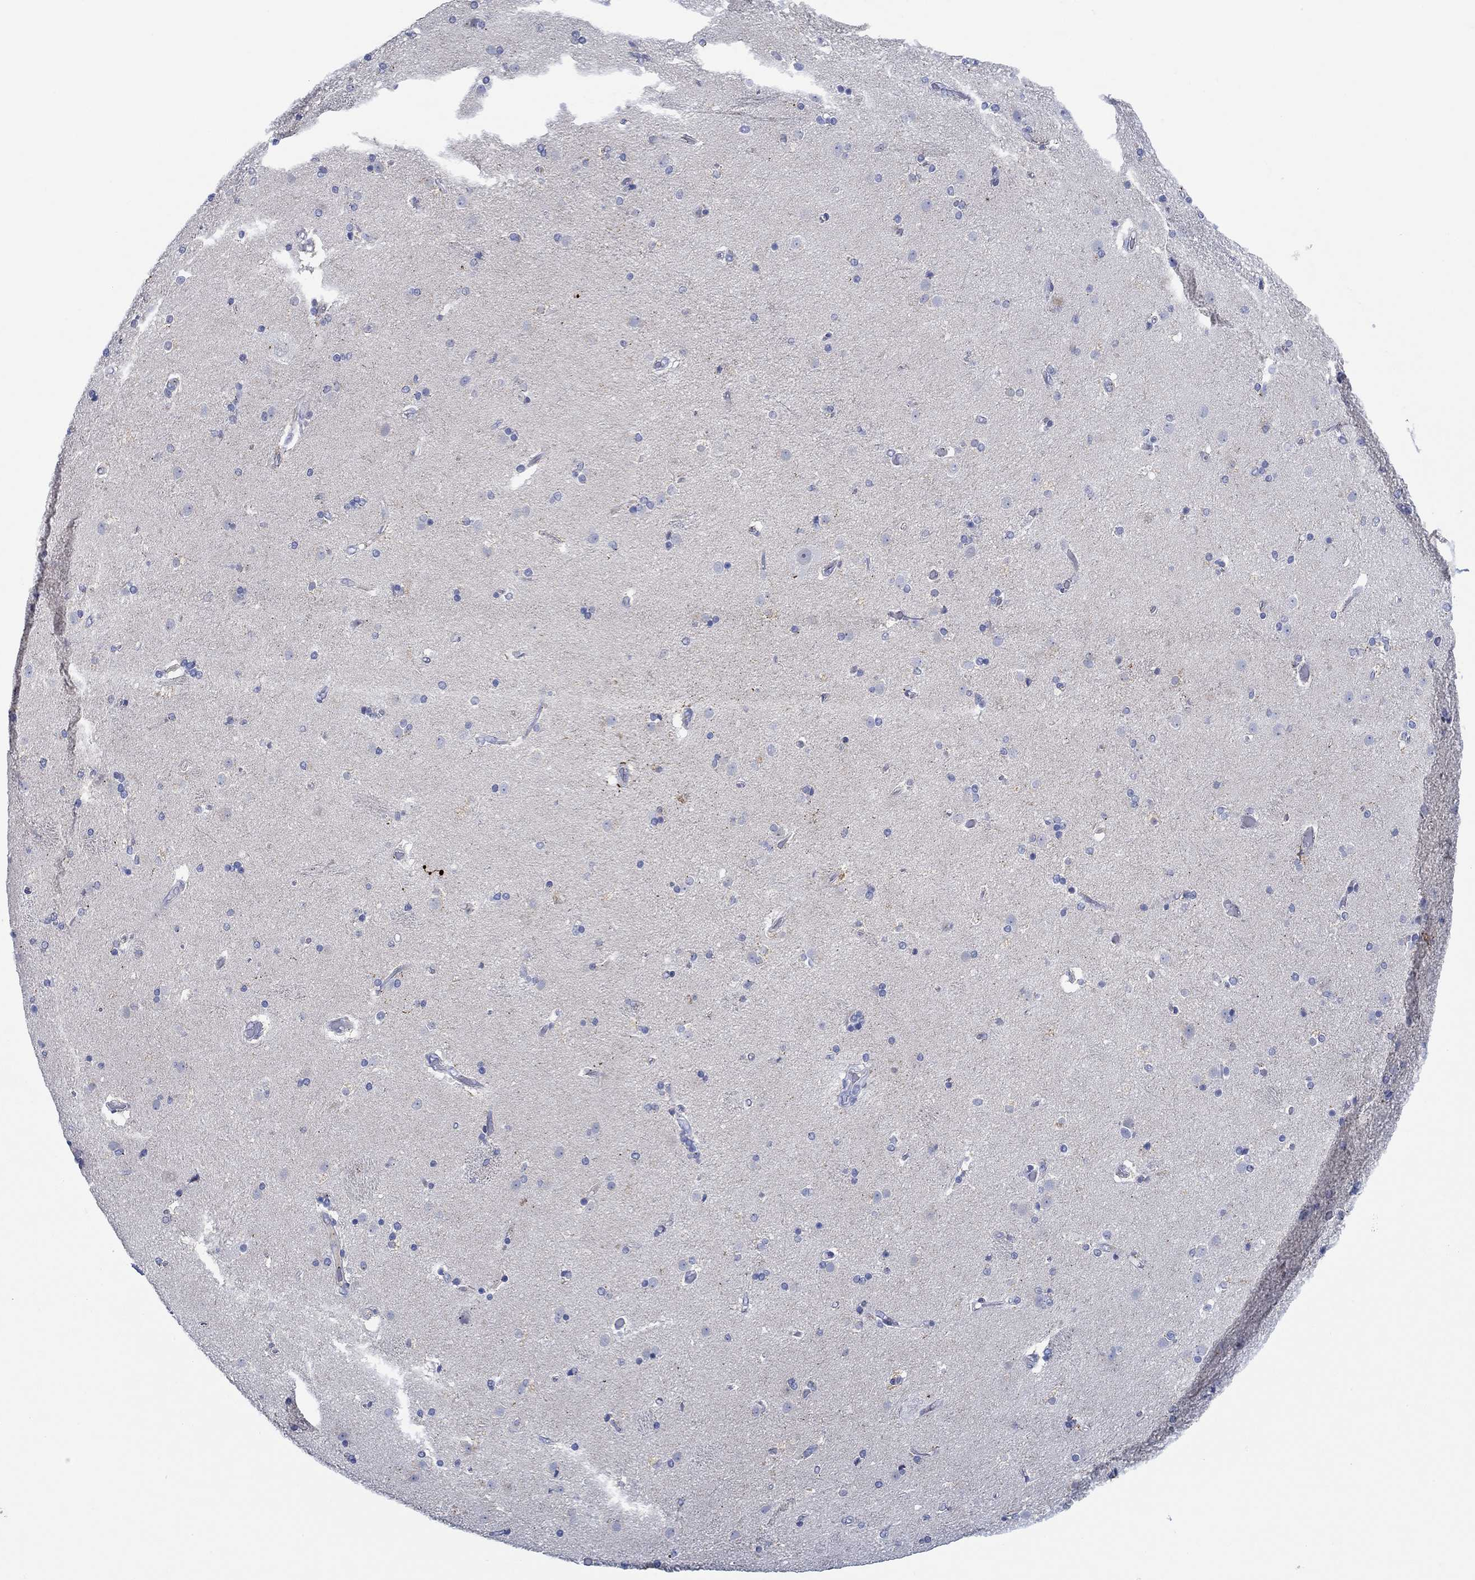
{"staining": {"intensity": "negative", "quantity": "none", "location": "none"}, "tissue": "caudate", "cell_type": "Glial cells", "image_type": "normal", "snomed": [{"axis": "morphology", "description": "Normal tissue, NOS"}, {"axis": "topography", "description": "Lateral ventricle wall"}], "caption": "Immunohistochemistry (IHC) micrograph of unremarkable caudate stained for a protein (brown), which demonstrates no expression in glial cells.", "gene": "CPM", "patient": {"sex": "male", "age": 54}}